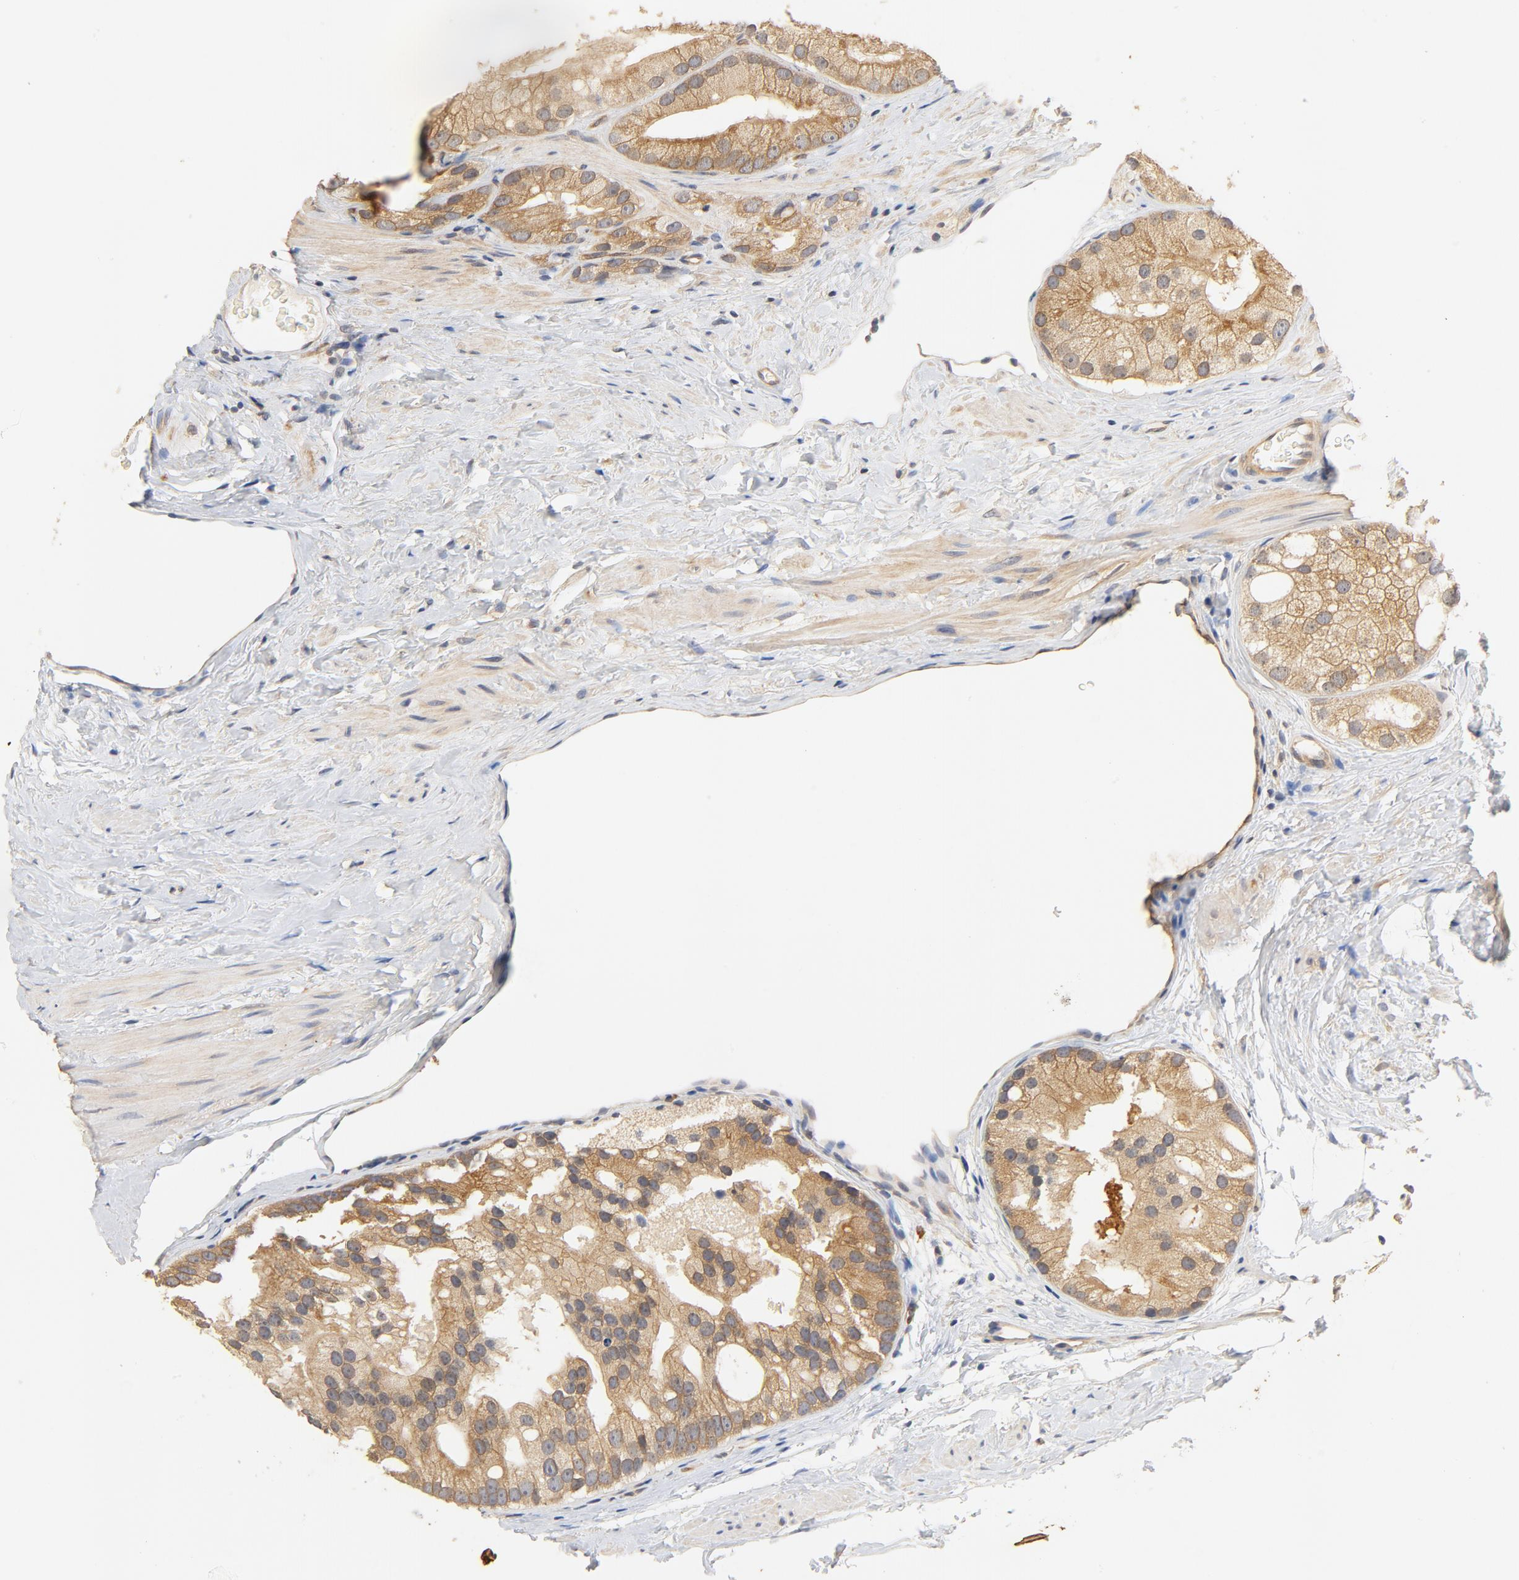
{"staining": {"intensity": "moderate", "quantity": ">75%", "location": "cytoplasmic/membranous"}, "tissue": "prostate cancer", "cell_type": "Tumor cells", "image_type": "cancer", "snomed": [{"axis": "morphology", "description": "Adenocarcinoma, Low grade"}, {"axis": "topography", "description": "Prostate"}], "caption": "A histopathology image of human prostate cancer (adenocarcinoma (low-grade)) stained for a protein reveals moderate cytoplasmic/membranous brown staining in tumor cells.", "gene": "UBE2J1", "patient": {"sex": "male", "age": 69}}